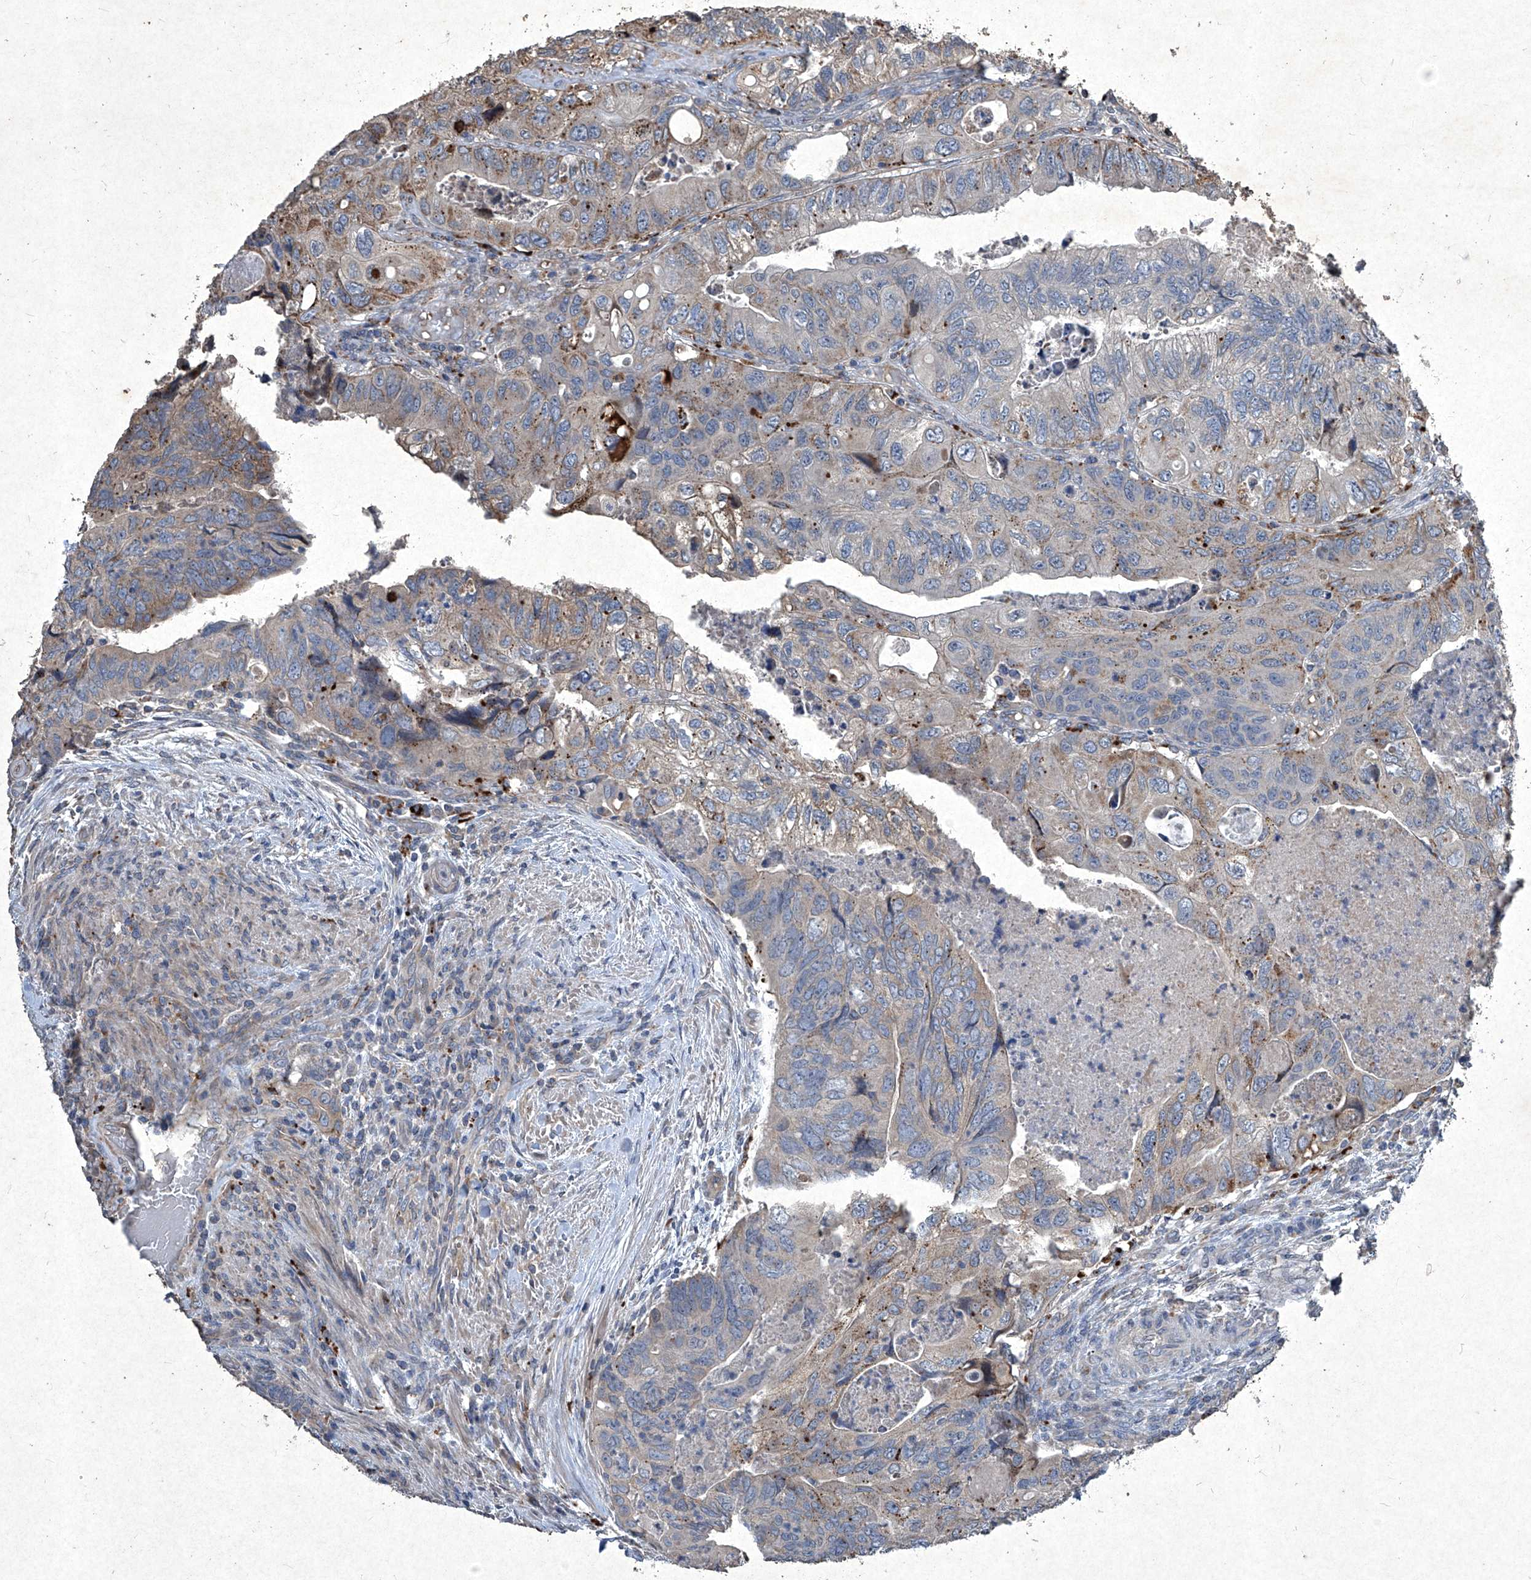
{"staining": {"intensity": "moderate", "quantity": "<25%", "location": "cytoplasmic/membranous"}, "tissue": "colorectal cancer", "cell_type": "Tumor cells", "image_type": "cancer", "snomed": [{"axis": "morphology", "description": "Adenocarcinoma, NOS"}, {"axis": "topography", "description": "Rectum"}], "caption": "Protein expression by IHC shows moderate cytoplasmic/membranous positivity in about <25% of tumor cells in colorectal adenocarcinoma.", "gene": "MED16", "patient": {"sex": "male", "age": 63}}